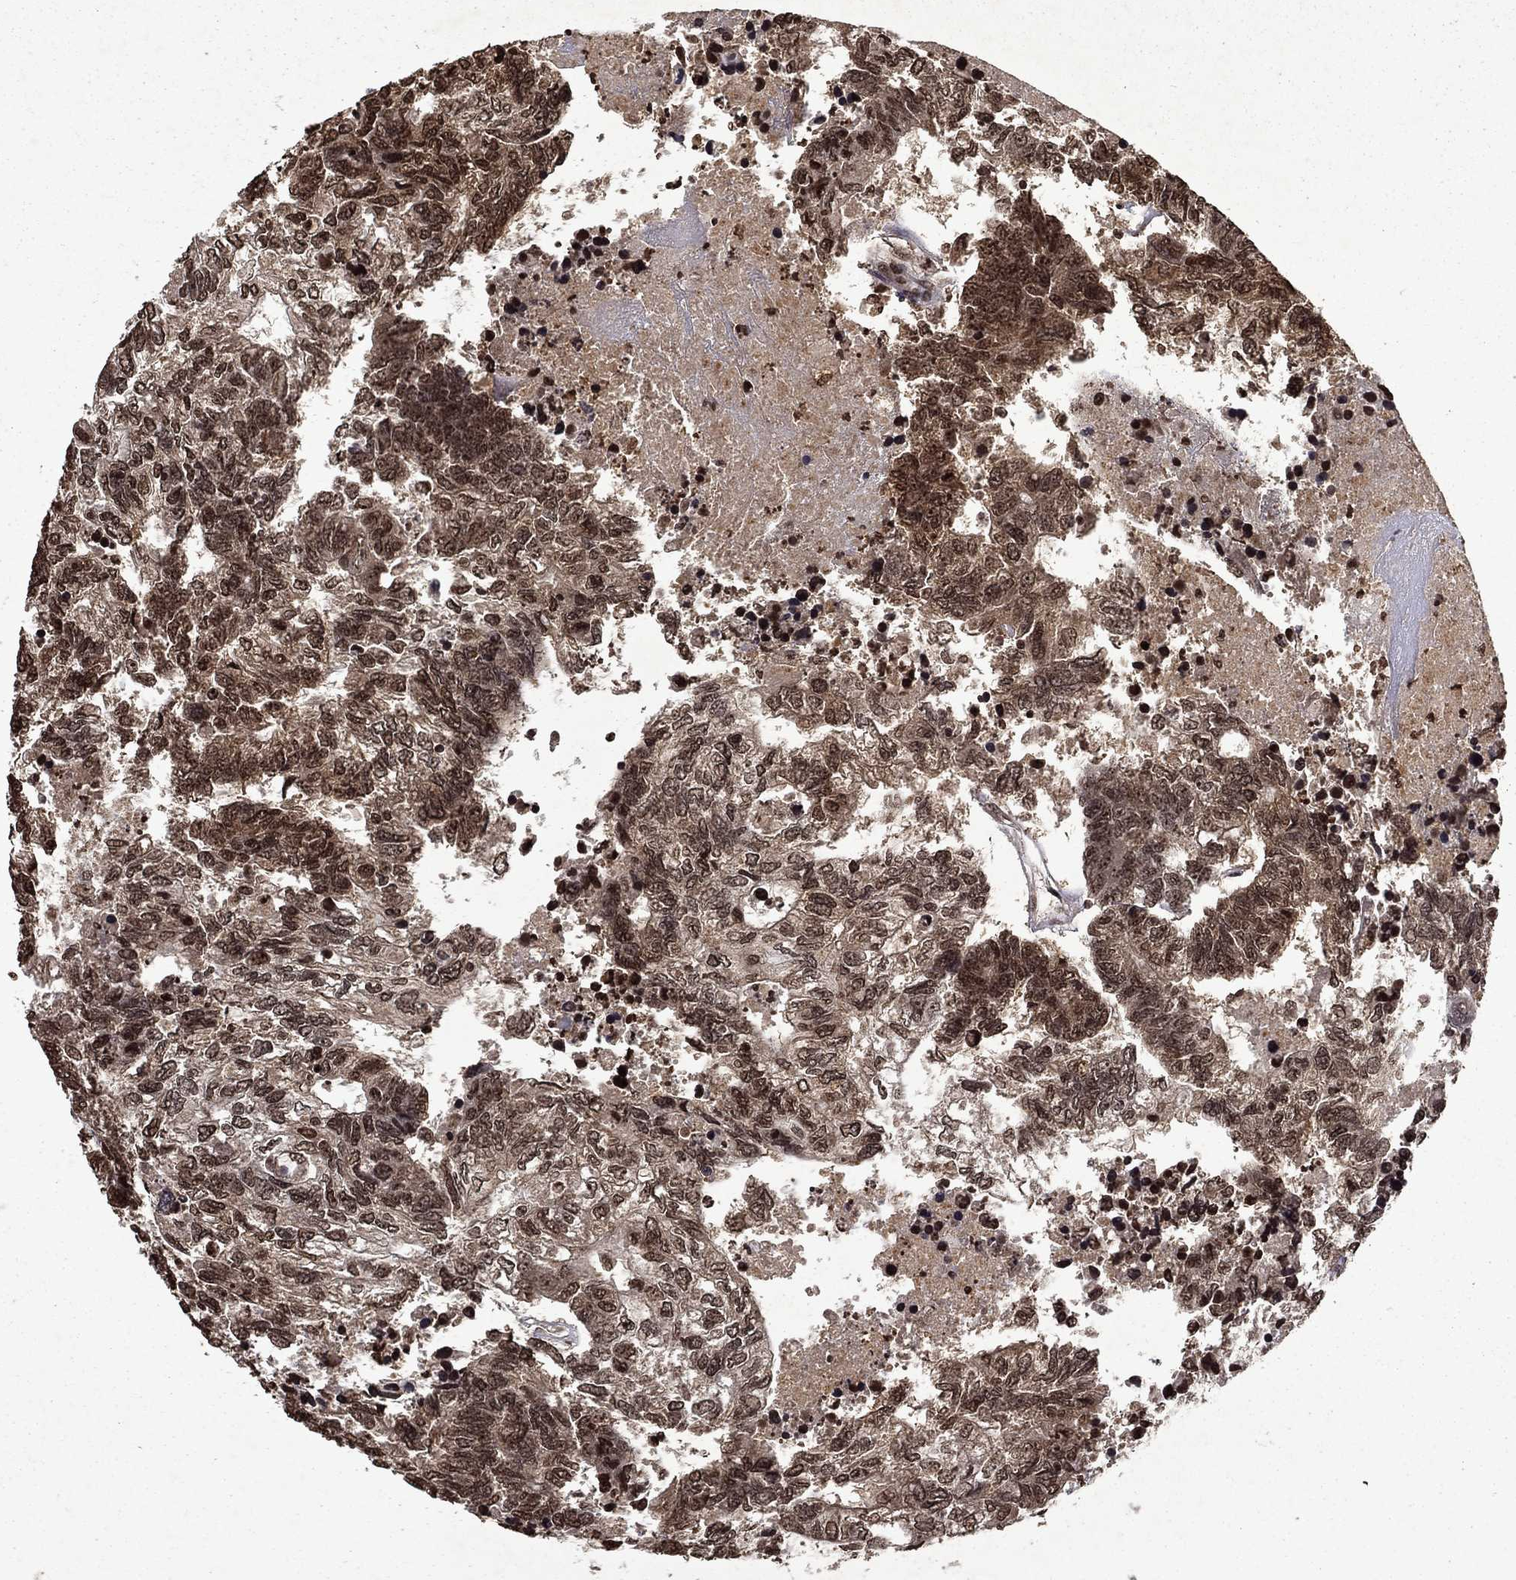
{"staining": {"intensity": "strong", "quantity": ">75%", "location": "cytoplasmic/membranous,nuclear"}, "tissue": "colorectal cancer", "cell_type": "Tumor cells", "image_type": "cancer", "snomed": [{"axis": "morphology", "description": "Adenocarcinoma, NOS"}, {"axis": "topography", "description": "Colon"}], "caption": "Tumor cells demonstrate strong cytoplasmic/membranous and nuclear positivity in approximately >75% of cells in colorectal adenocarcinoma. Nuclei are stained in blue.", "gene": "PIN4", "patient": {"sex": "female", "age": 48}}